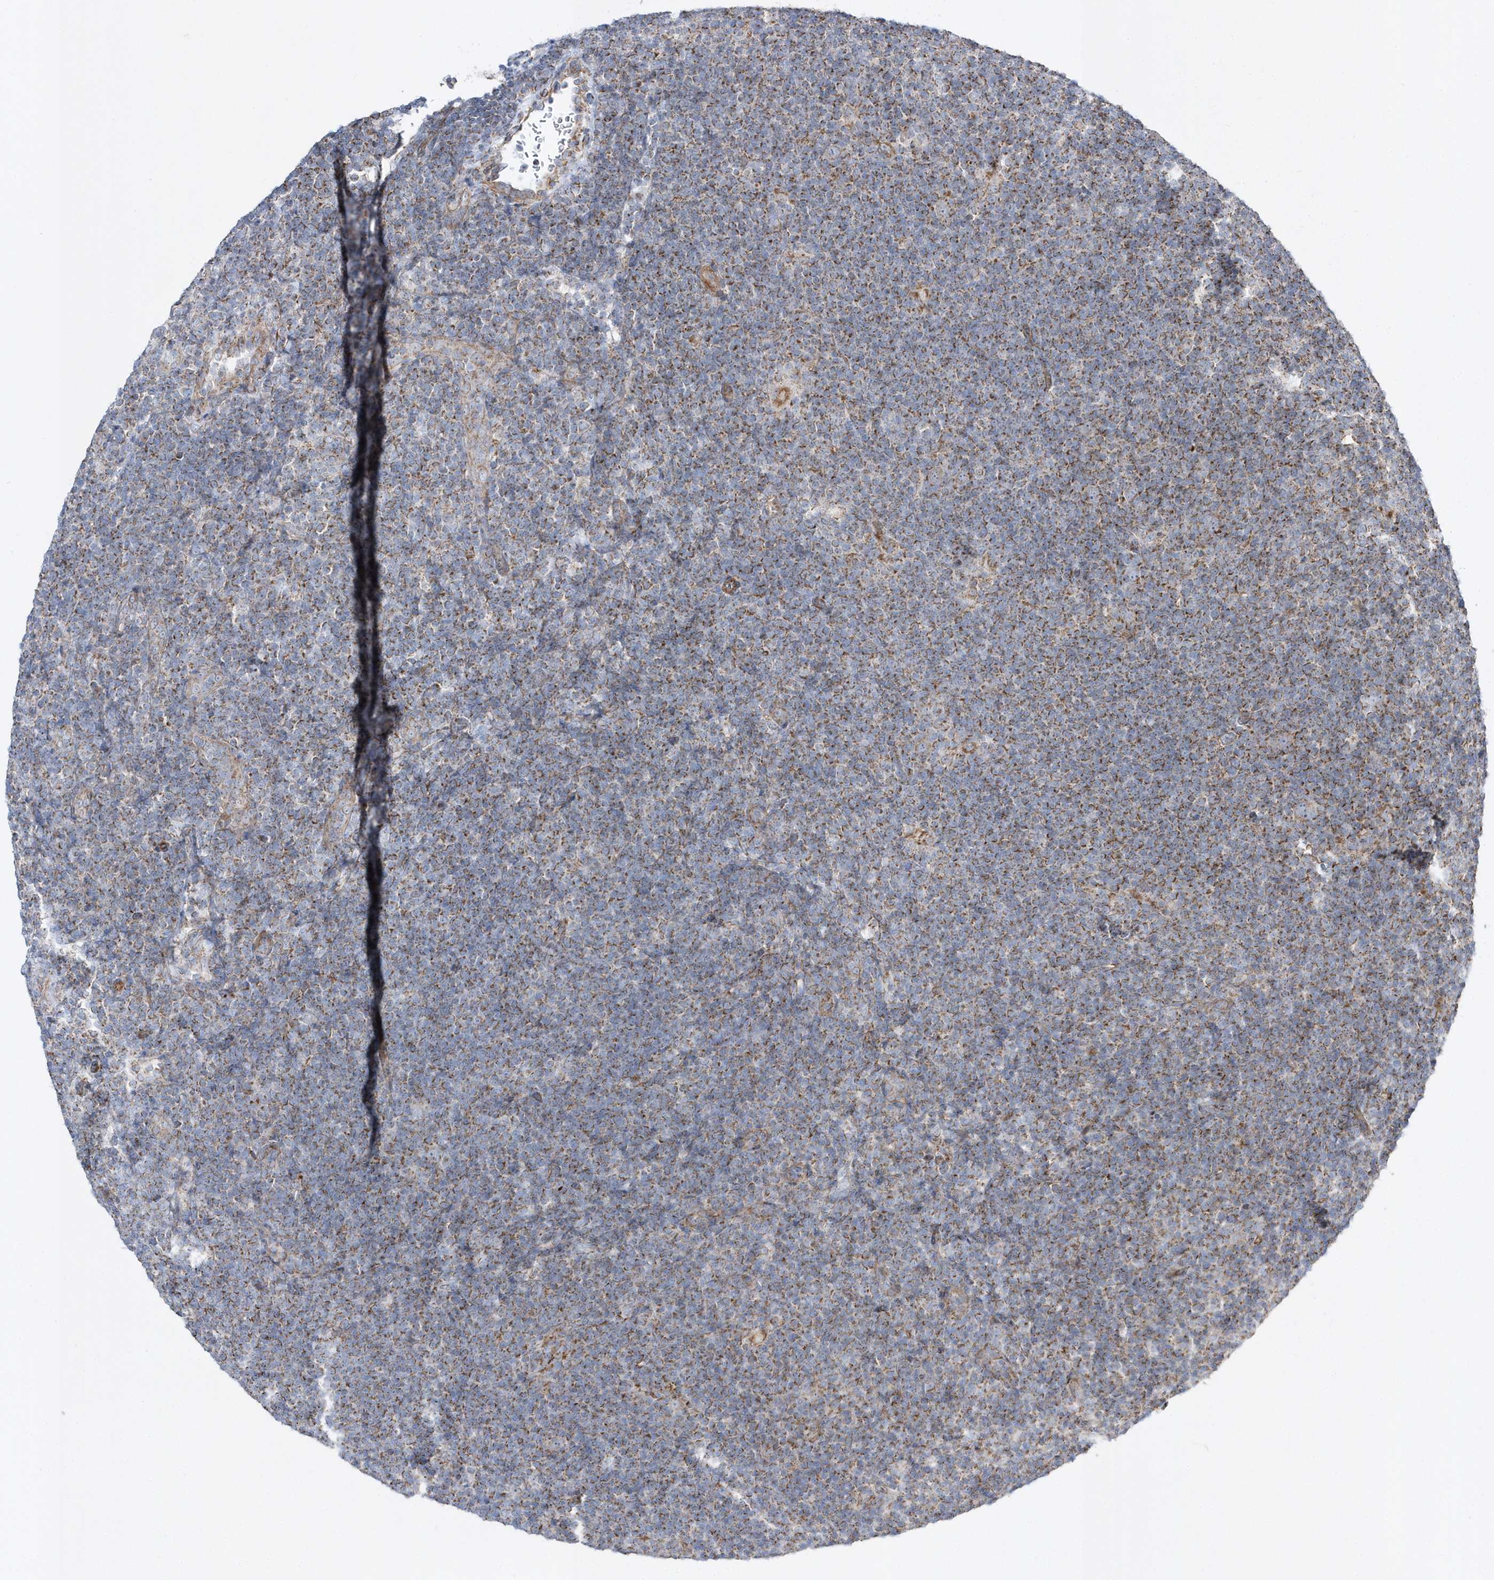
{"staining": {"intensity": "weak", "quantity": ">75%", "location": "cytoplasmic/membranous"}, "tissue": "lymphoma", "cell_type": "Tumor cells", "image_type": "cancer", "snomed": [{"axis": "morphology", "description": "Hodgkin's disease, NOS"}, {"axis": "topography", "description": "Lymph node"}], "caption": "Weak cytoplasmic/membranous protein expression is seen in about >75% of tumor cells in Hodgkin's disease. (IHC, brightfield microscopy, high magnification).", "gene": "OPA1", "patient": {"sex": "female", "age": 57}}